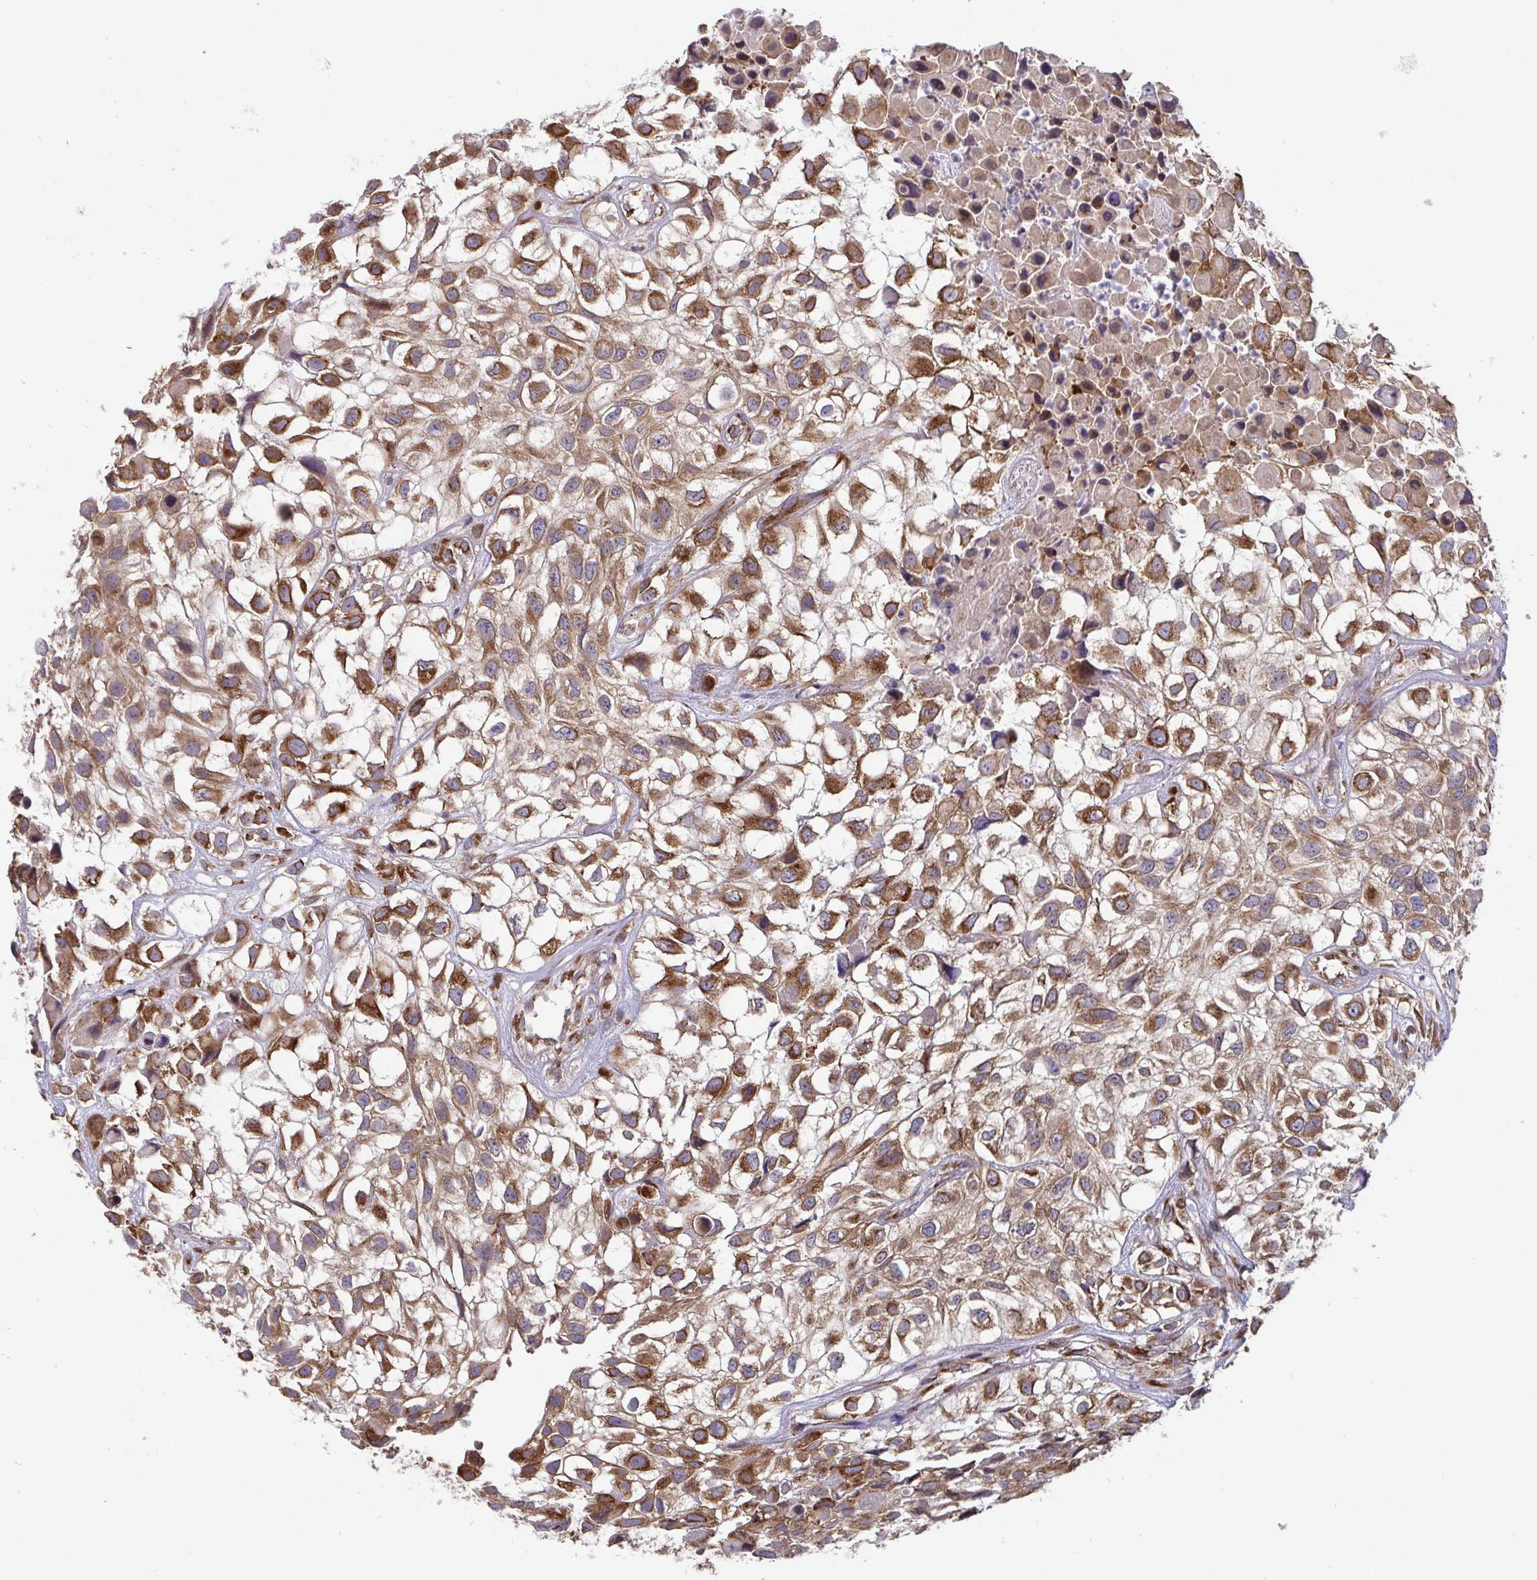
{"staining": {"intensity": "moderate", "quantity": ">75%", "location": "cytoplasmic/membranous"}, "tissue": "urothelial cancer", "cell_type": "Tumor cells", "image_type": "cancer", "snomed": [{"axis": "morphology", "description": "Urothelial carcinoma, High grade"}, {"axis": "topography", "description": "Urinary bladder"}], "caption": "DAB (3,3'-diaminobenzidine) immunohistochemical staining of urothelial carcinoma (high-grade) shows moderate cytoplasmic/membranous protein staining in approximately >75% of tumor cells.", "gene": "ATP5MJ", "patient": {"sex": "male", "age": 56}}